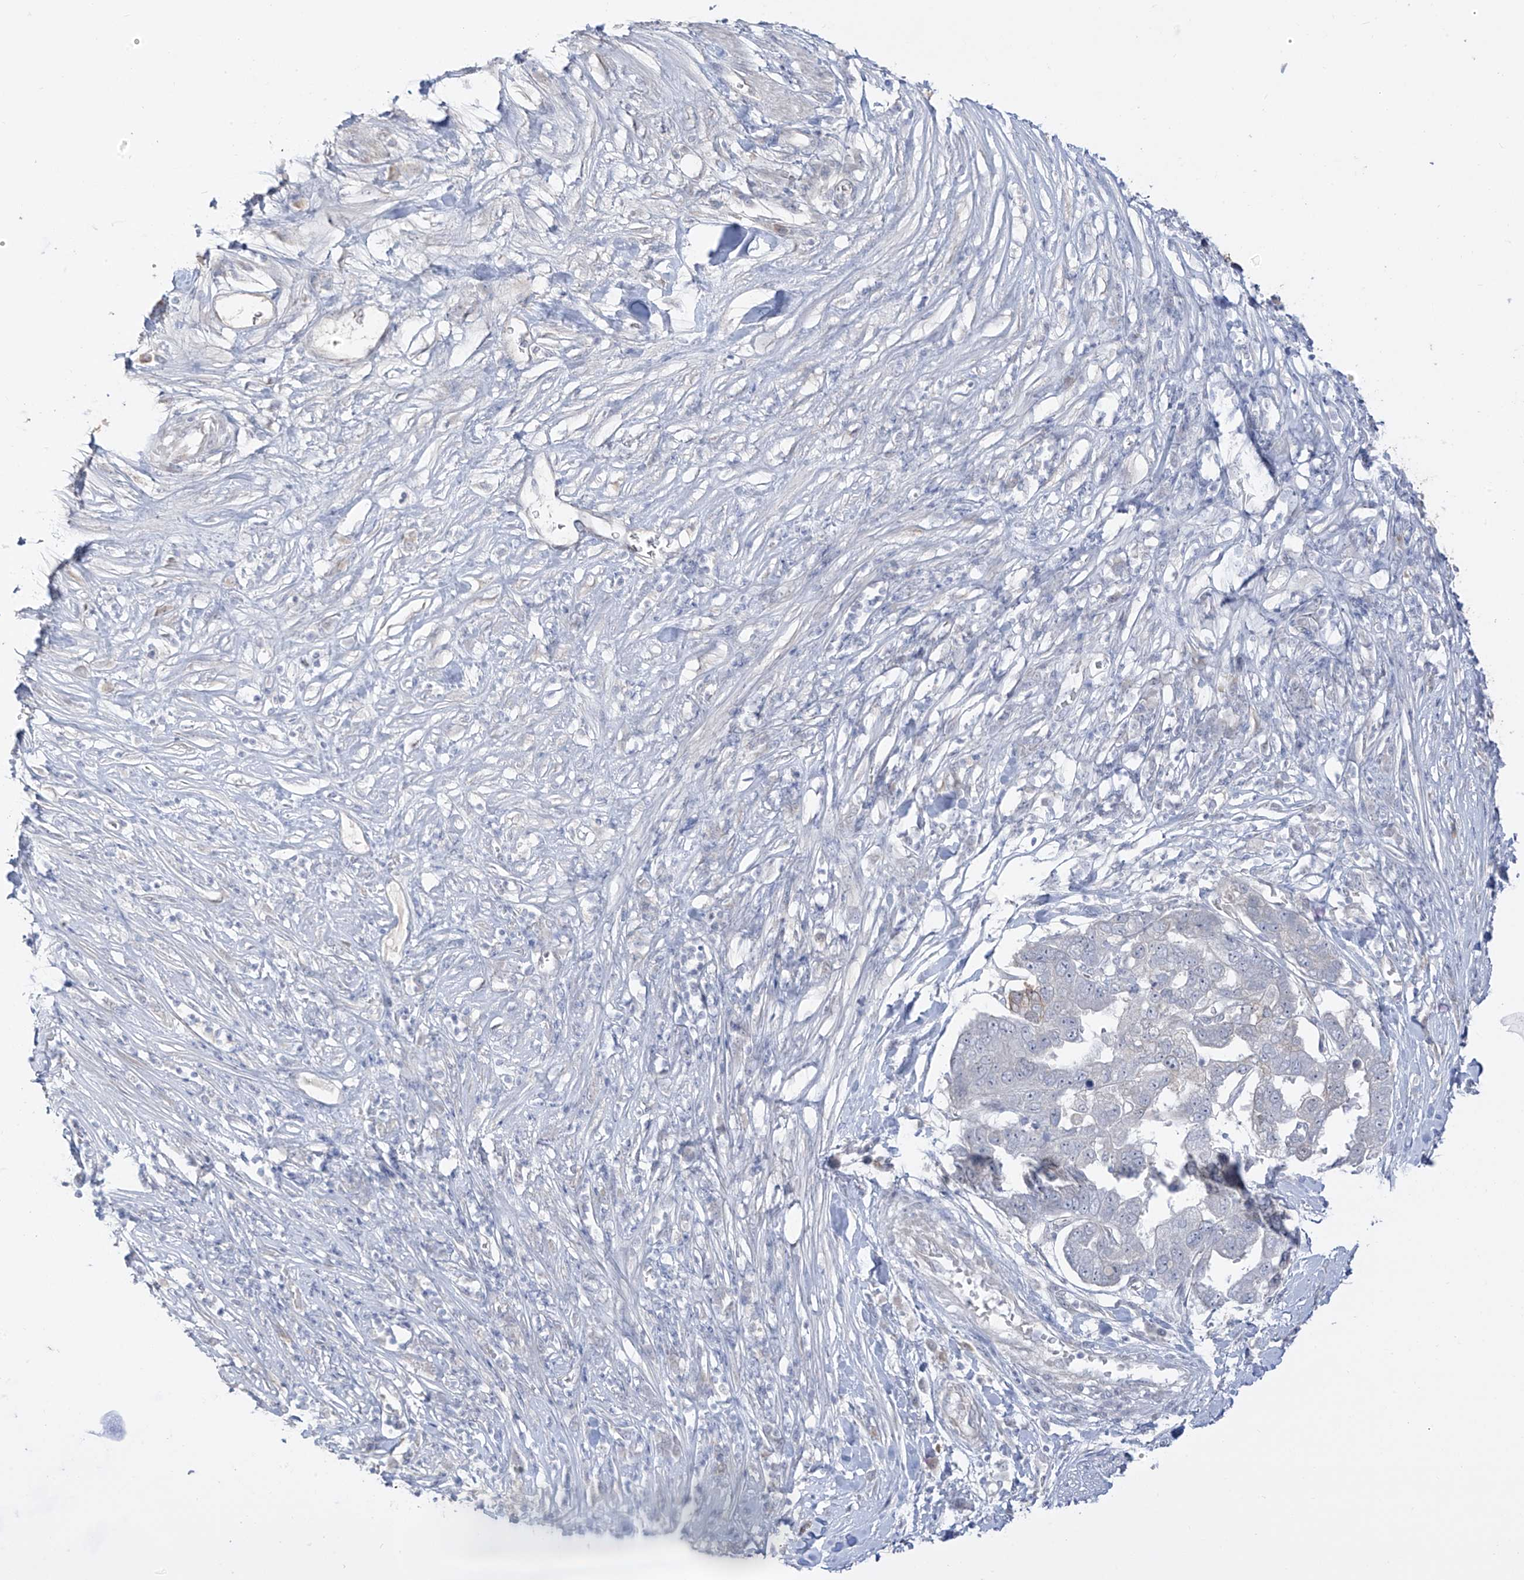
{"staining": {"intensity": "negative", "quantity": "none", "location": "none"}, "tissue": "pancreatic cancer", "cell_type": "Tumor cells", "image_type": "cancer", "snomed": [{"axis": "morphology", "description": "Adenocarcinoma, NOS"}, {"axis": "topography", "description": "Pancreas"}], "caption": "Pancreatic cancer (adenocarcinoma) was stained to show a protein in brown. There is no significant expression in tumor cells.", "gene": "DCDC2", "patient": {"sex": "female", "age": 61}}